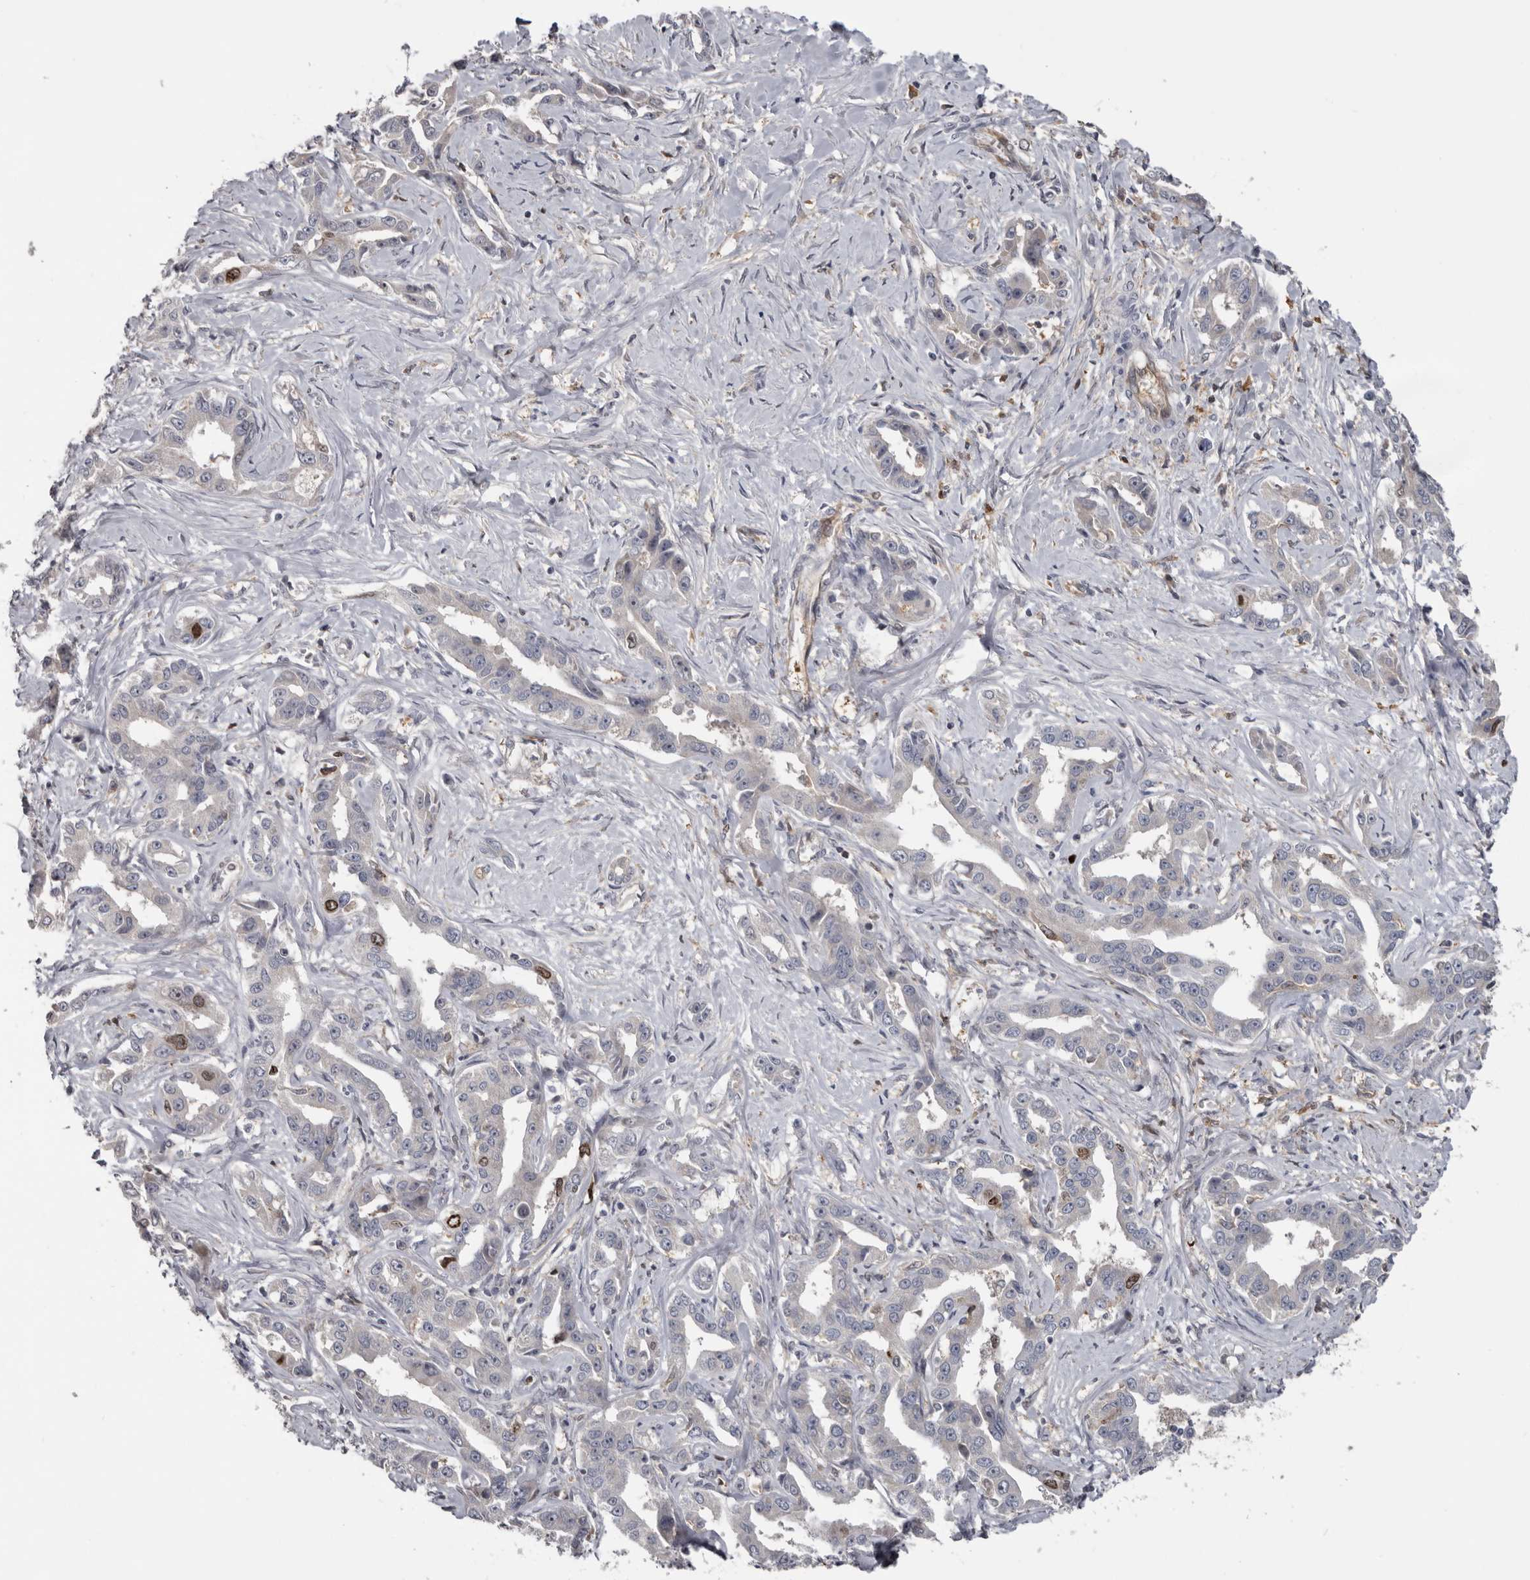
{"staining": {"intensity": "moderate", "quantity": "<25%", "location": "nuclear"}, "tissue": "liver cancer", "cell_type": "Tumor cells", "image_type": "cancer", "snomed": [{"axis": "morphology", "description": "Cholangiocarcinoma"}, {"axis": "topography", "description": "Liver"}], "caption": "A high-resolution micrograph shows immunohistochemistry staining of liver cholangiocarcinoma, which exhibits moderate nuclear expression in about <25% of tumor cells. (DAB (3,3'-diaminobenzidine) = brown stain, brightfield microscopy at high magnification).", "gene": "CDCA8", "patient": {"sex": "male", "age": 59}}